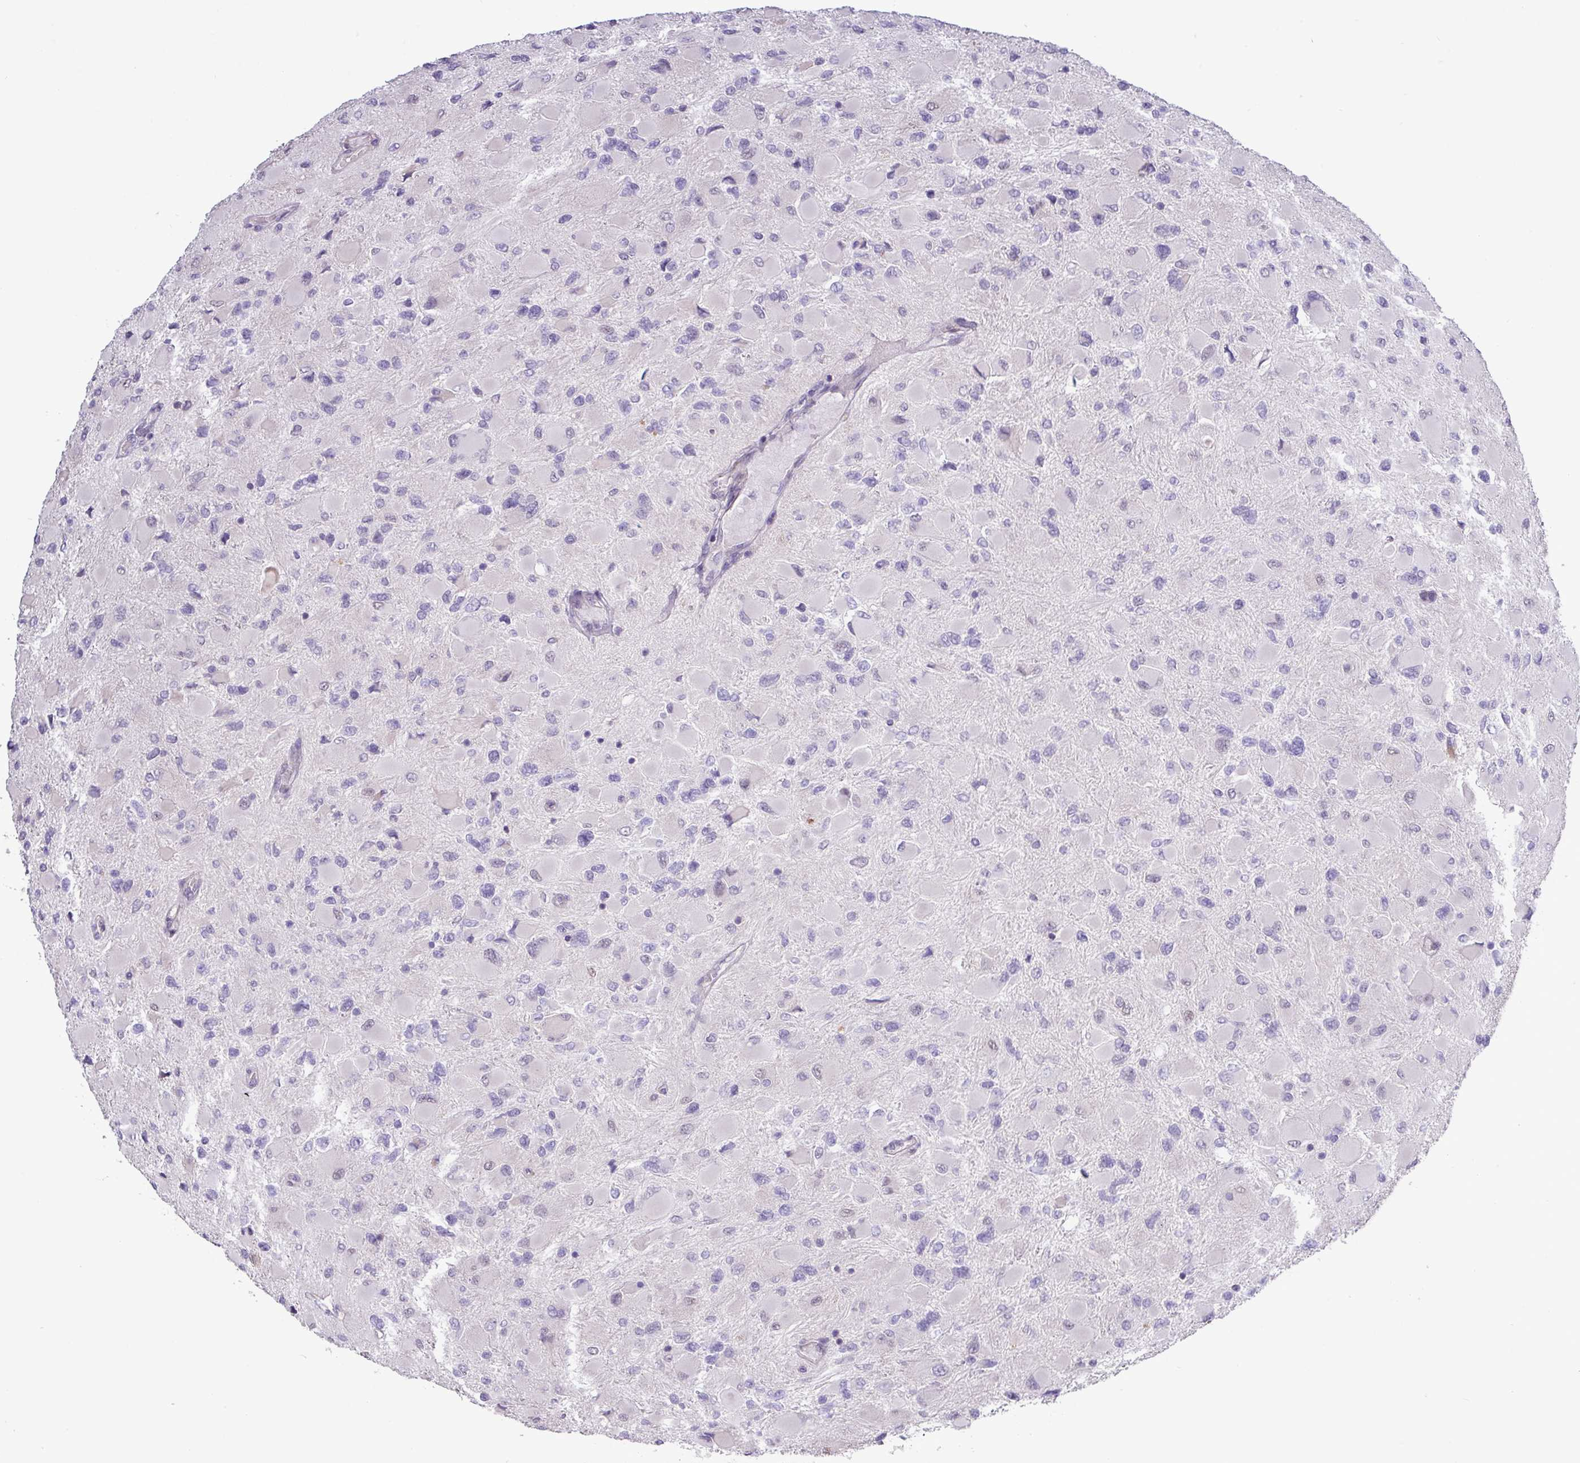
{"staining": {"intensity": "negative", "quantity": "none", "location": "none"}, "tissue": "glioma", "cell_type": "Tumor cells", "image_type": "cancer", "snomed": [{"axis": "morphology", "description": "Glioma, malignant, High grade"}, {"axis": "topography", "description": "Cerebral cortex"}], "caption": "High power microscopy image of an immunohistochemistry micrograph of malignant high-grade glioma, revealing no significant positivity in tumor cells.", "gene": "RIPPLY1", "patient": {"sex": "female", "age": 36}}